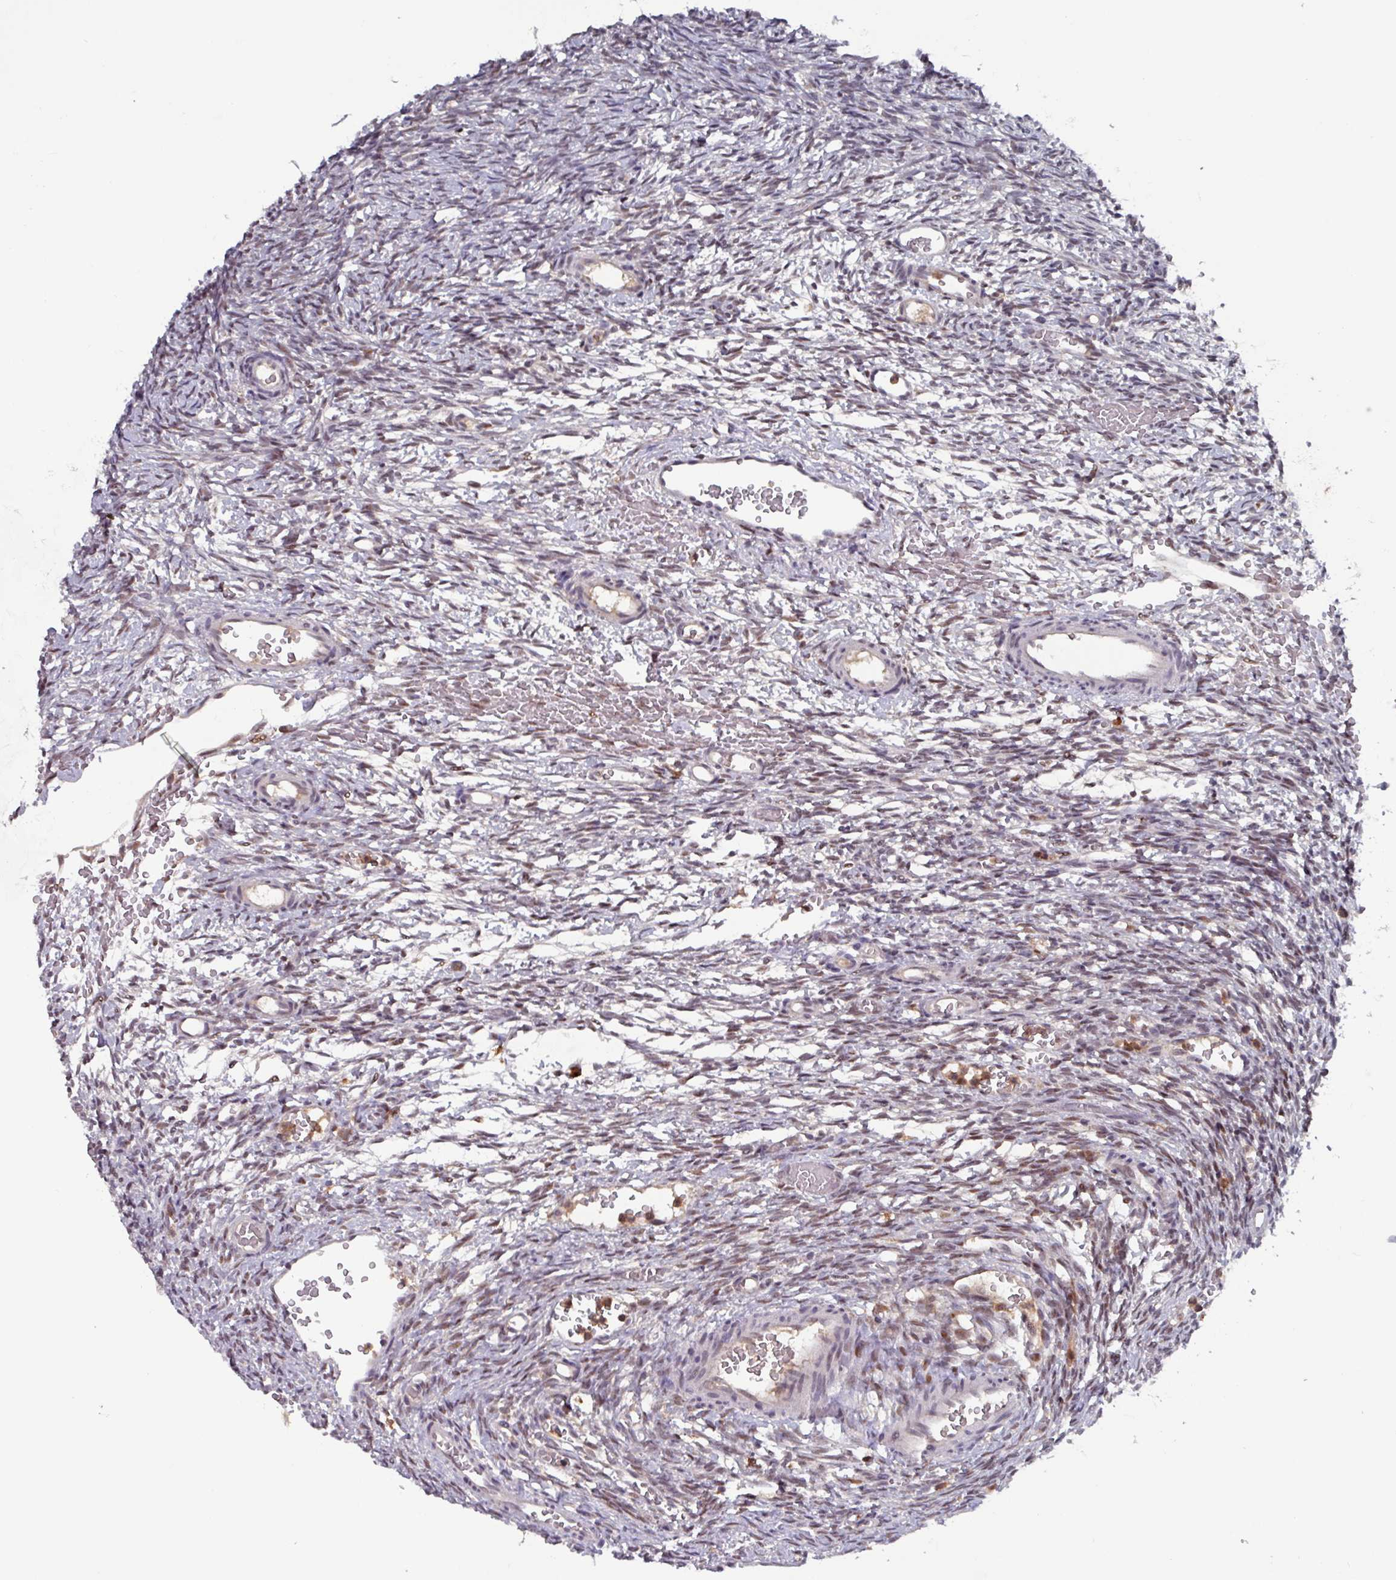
{"staining": {"intensity": "weak", "quantity": ">75%", "location": "nuclear"}, "tissue": "ovary", "cell_type": "Ovarian stroma cells", "image_type": "normal", "snomed": [{"axis": "morphology", "description": "Normal tissue, NOS"}, {"axis": "topography", "description": "Ovary"}], "caption": "IHC (DAB) staining of normal human ovary exhibits weak nuclear protein expression in approximately >75% of ovarian stroma cells.", "gene": "PRRX1", "patient": {"sex": "female", "age": 39}}